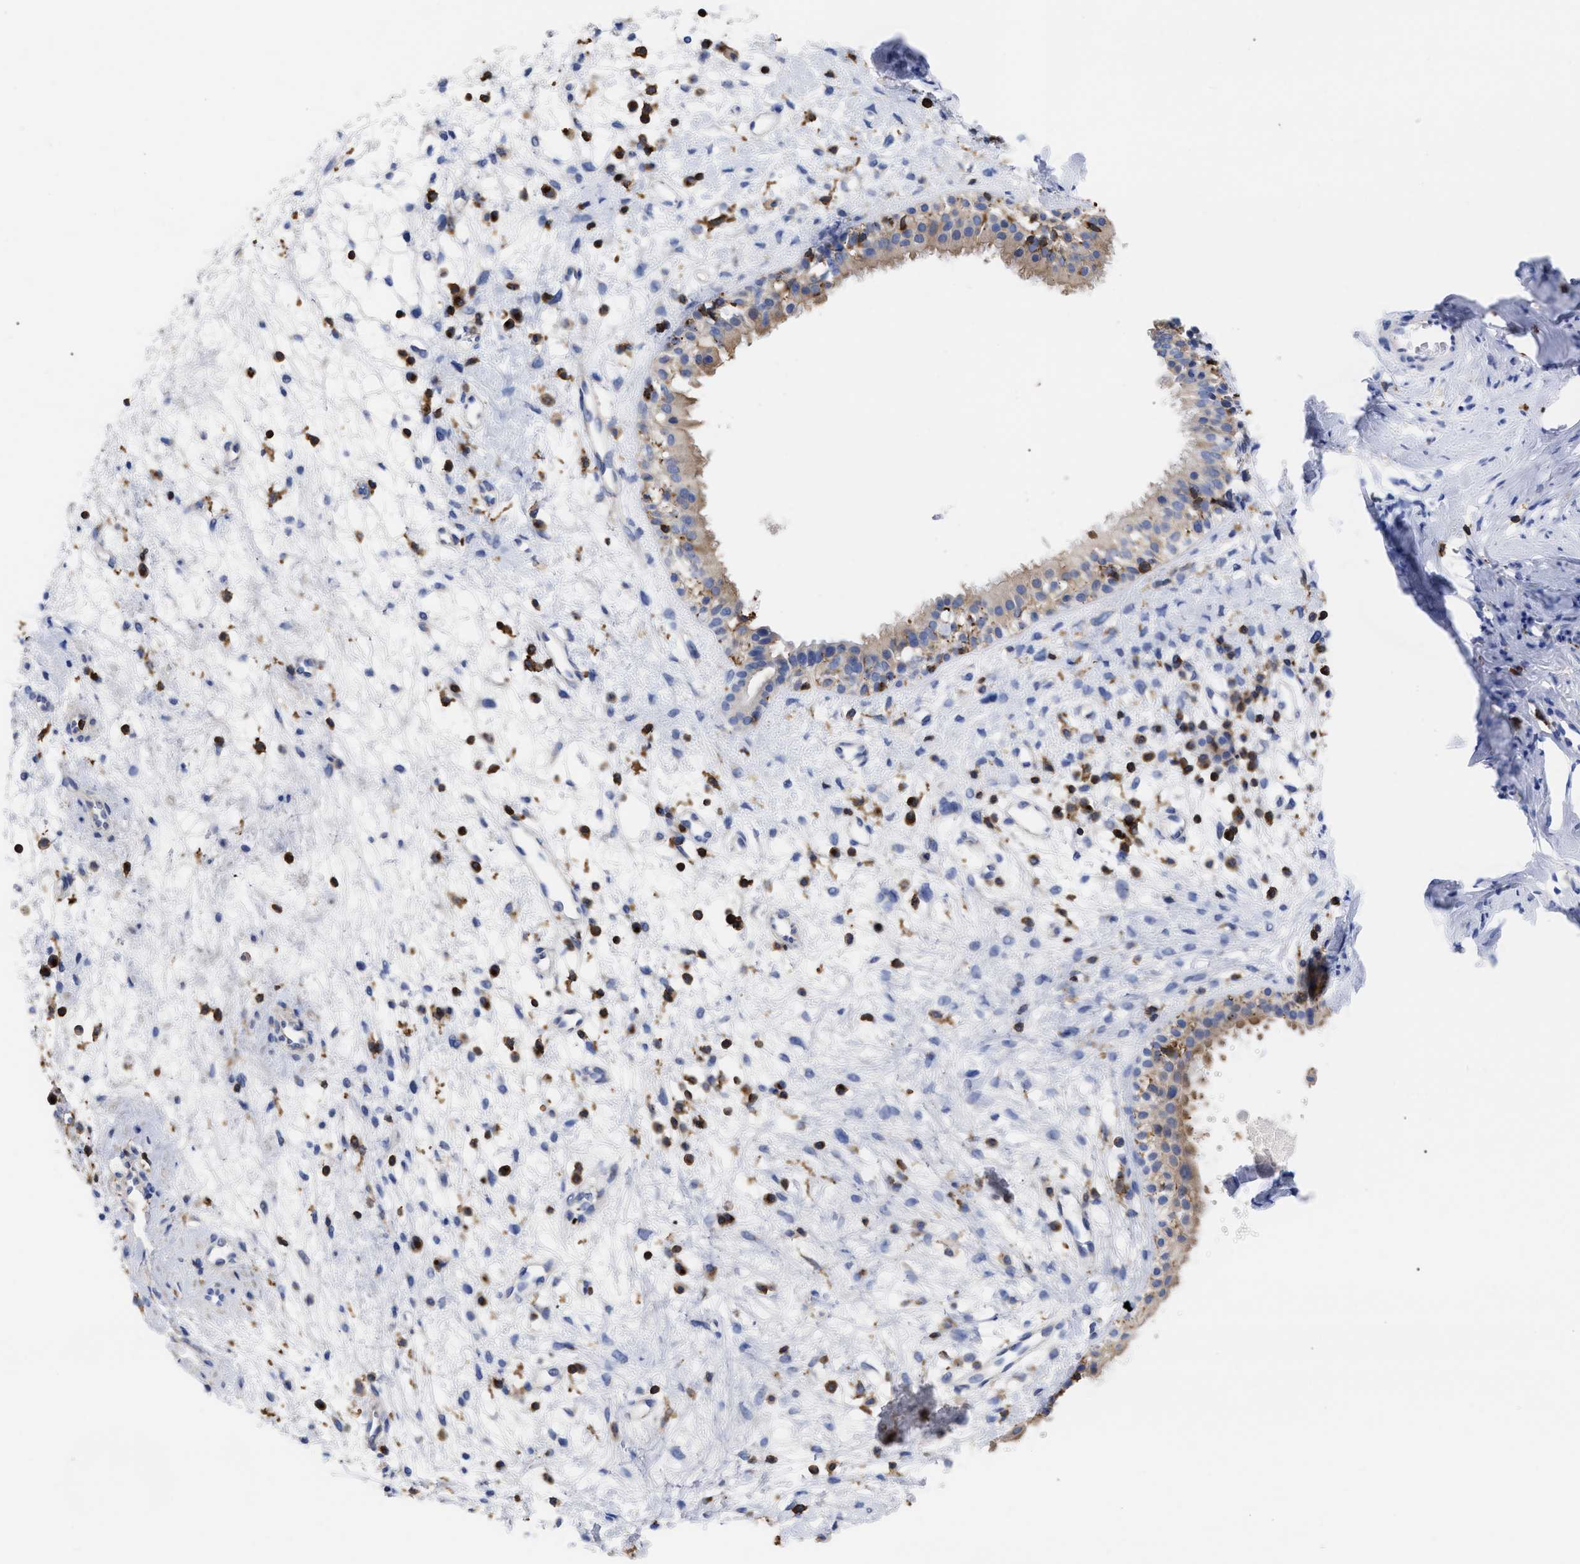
{"staining": {"intensity": "weak", "quantity": ">75%", "location": "cytoplasmic/membranous"}, "tissue": "nasopharynx", "cell_type": "Respiratory epithelial cells", "image_type": "normal", "snomed": [{"axis": "morphology", "description": "Normal tissue, NOS"}, {"axis": "topography", "description": "Nasopharynx"}], "caption": "A brown stain highlights weak cytoplasmic/membranous staining of a protein in respiratory epithelial cells of unremarkable human nasopharynx. The protein is stained brown, and the nuclei are stained in blue (DAB IHC with brightfield microscopy, high magnification).", "gene": "HCLS1", "patient": {"sex": "male", "age": 22}}